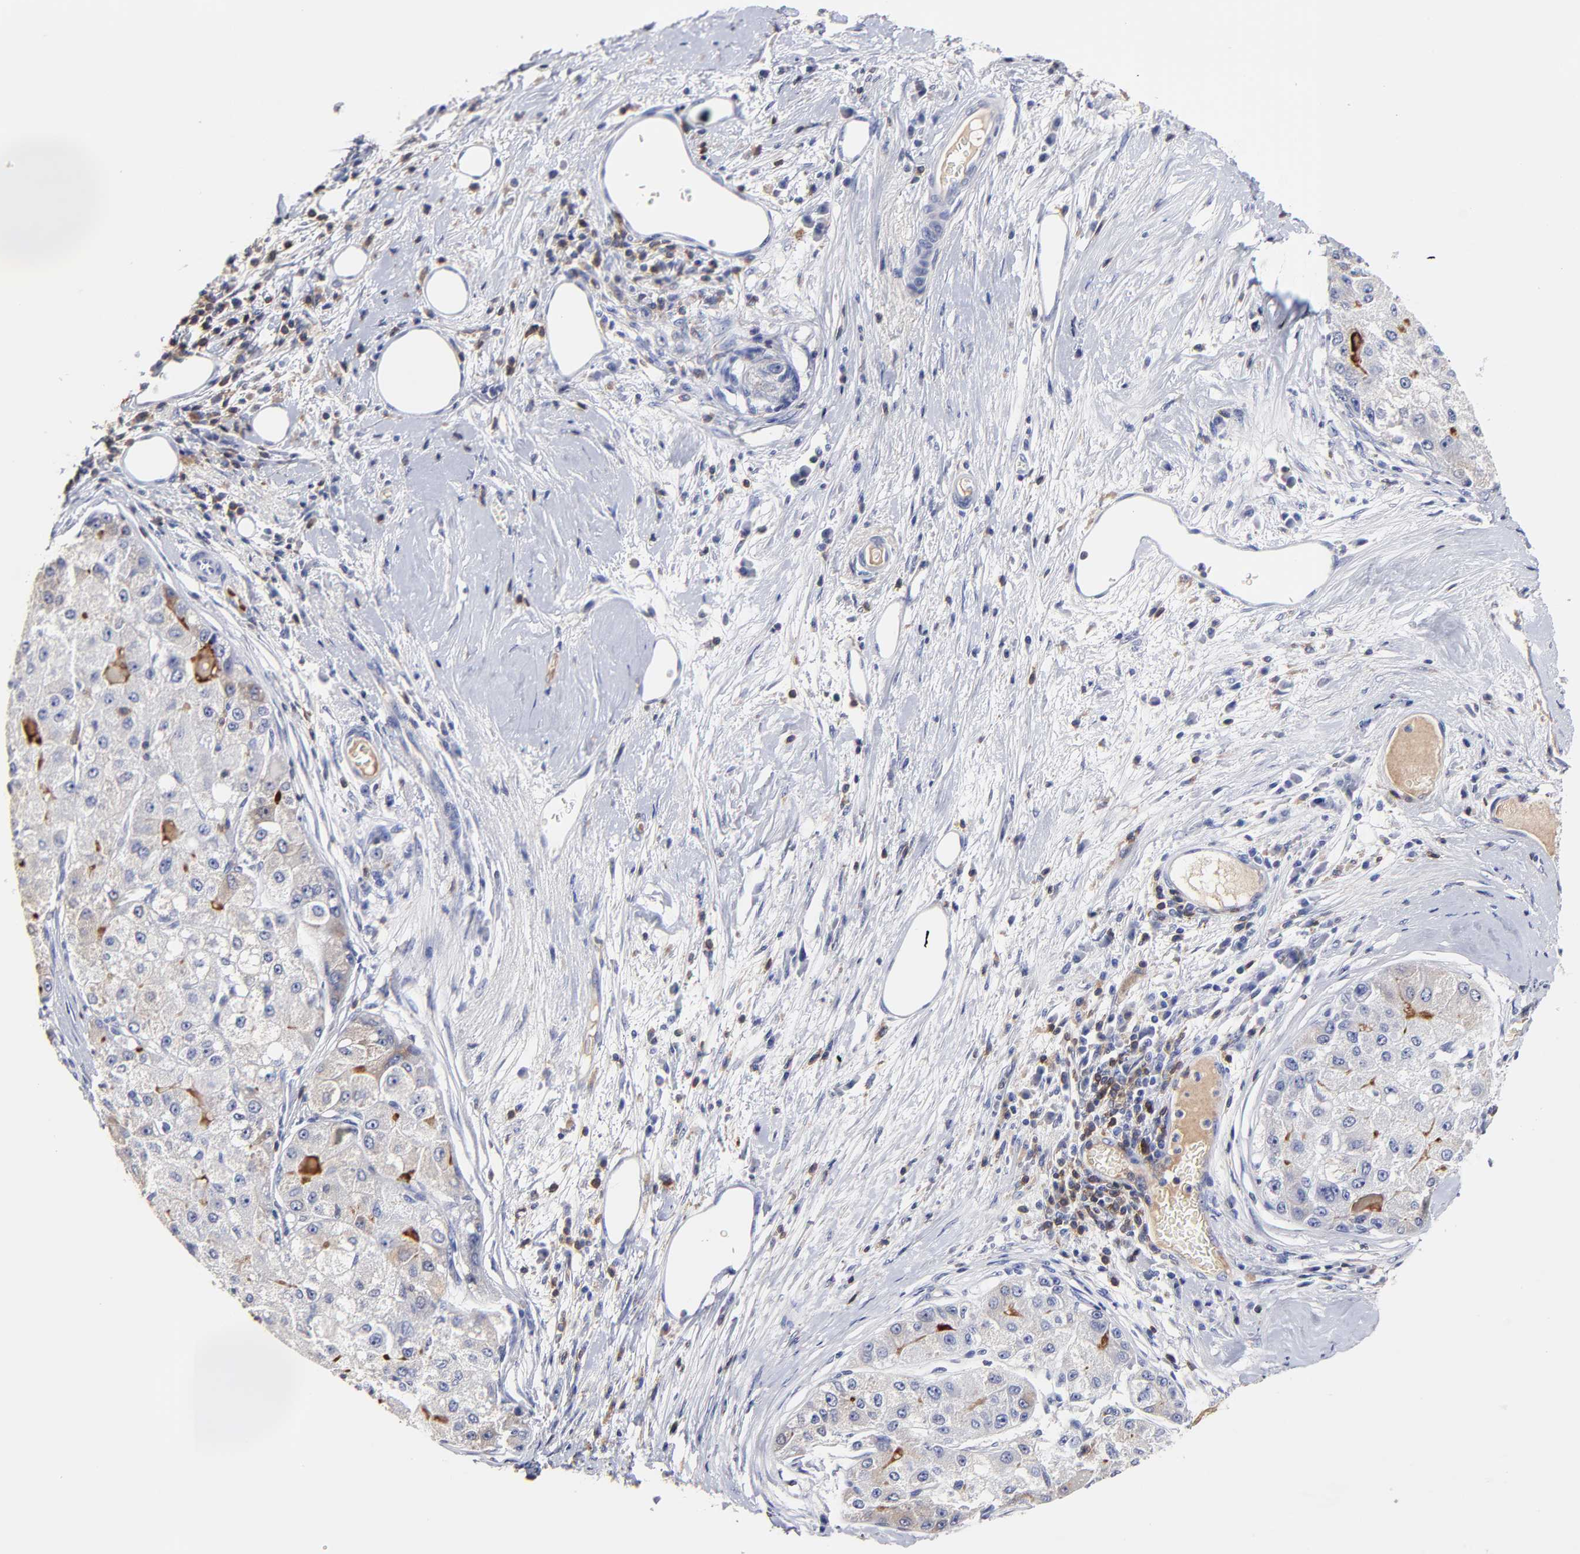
{"staining": {"intensity": "negative", "quantity": "none", "location": "none"}, "tissue": "liver cancer", "cell_type": "Tumor cells", "image_type": "cancer", "snomed": [{"axis": "morphology", "description": "Carcinoma, Hepatocellular, NOS"}, {"axis": "topography", "description": "Liver"}], "caption": "DAB (3,3'-diaminobenzidine) immunohistochemical staining of liver cancer exhibits no significant positivity in tumor cells.", "gene": "TRAT1", "patient": {"sex": "male", "age": 80}}